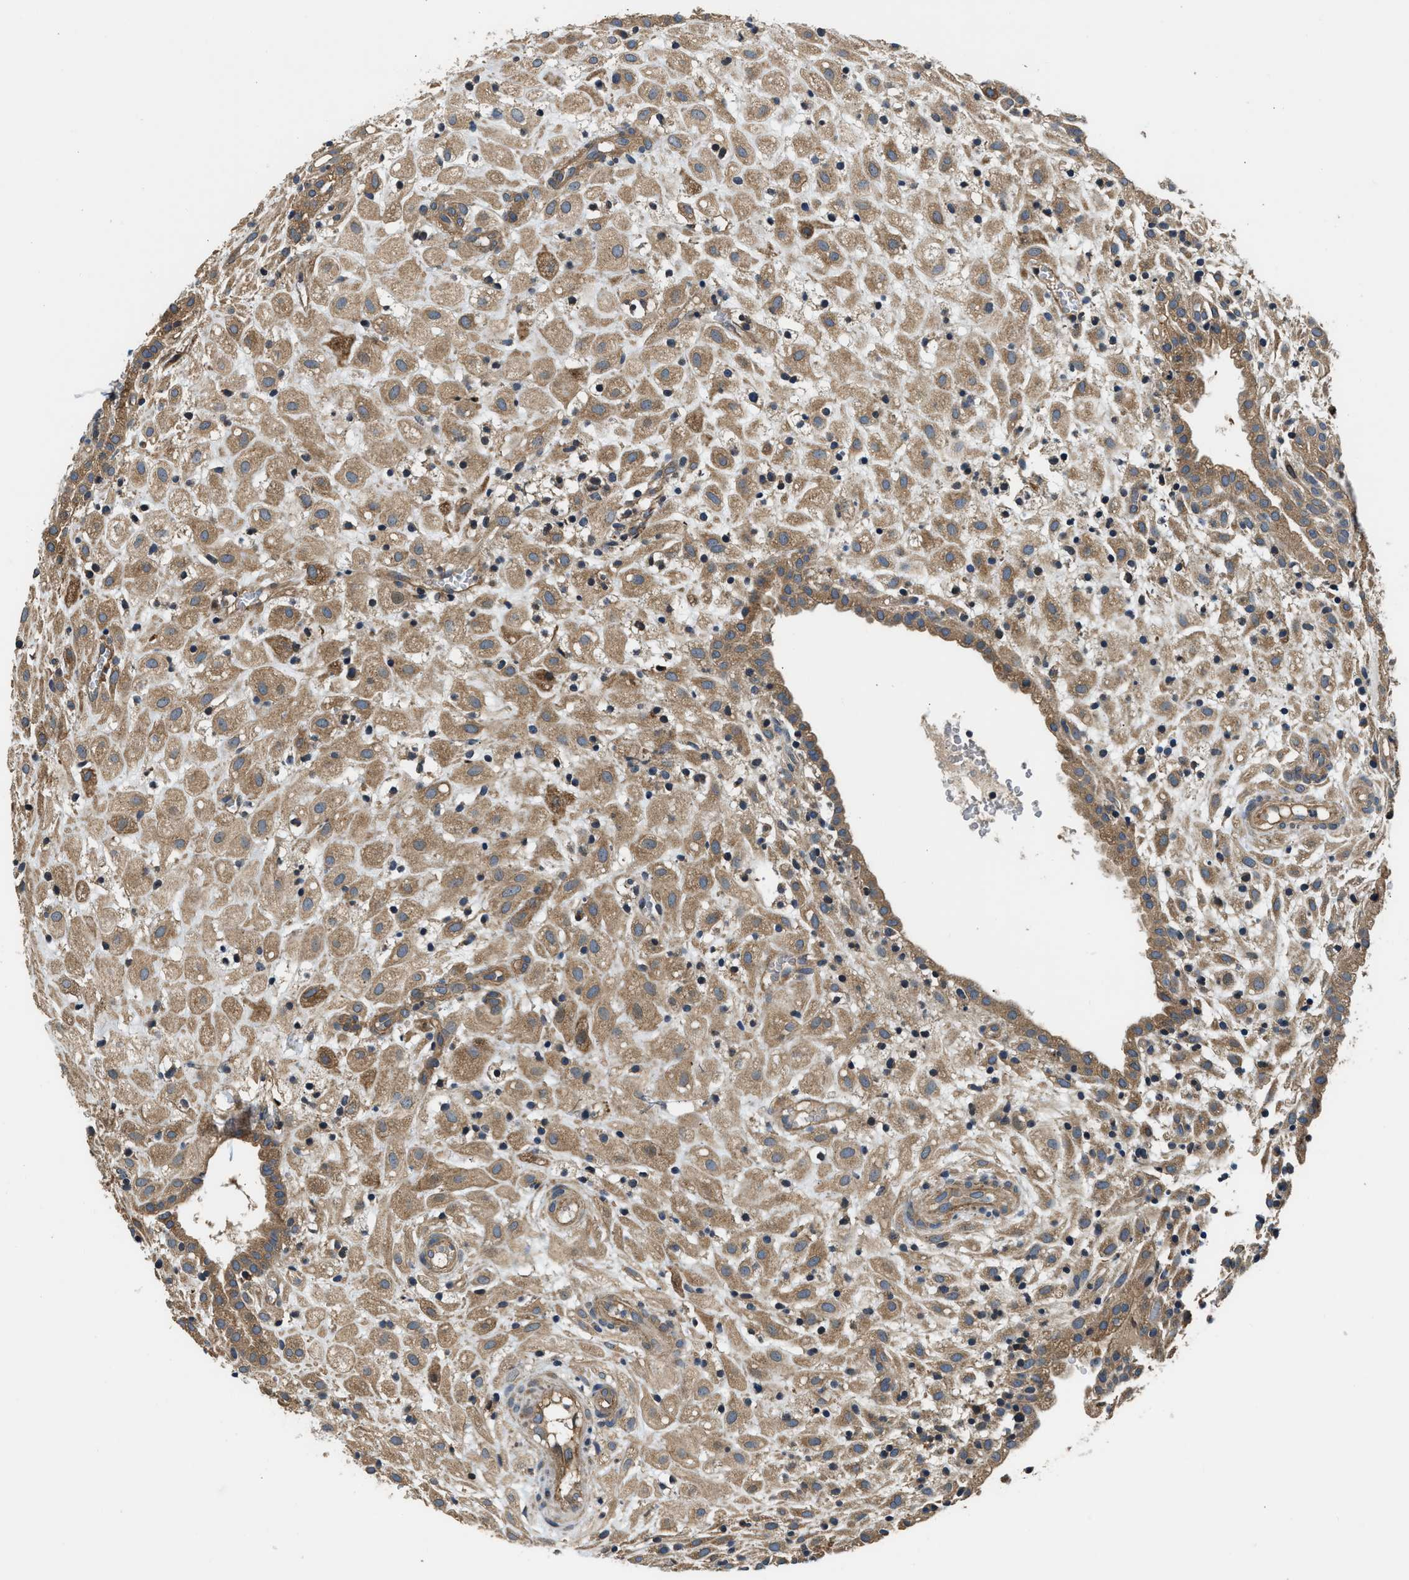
{"staining": {"intensity": "moderate", "quantity": ">75%", "location": "cytoplasmic/membranous"}, "tissue": "placenta", "cell_type": "Decidual cells", "image_type": "normal", "snomed": [{"axis": "morphology", "description": "Normal tissue, NOS"}, {"axis": "topography", "description": "Placenta"}], "caption": "A medium amount of moderate cytoplasmic/membranous positivity is present in about >75% of decidual cells in normal placenta. The staining was performed using DAB to visualize the protein expression in brown, while the nuclei were stained in blue with hematoxylin (Magnification: 20x).", "gene": "IL3RA", "patient": {"sex": "female", "age": 18}}